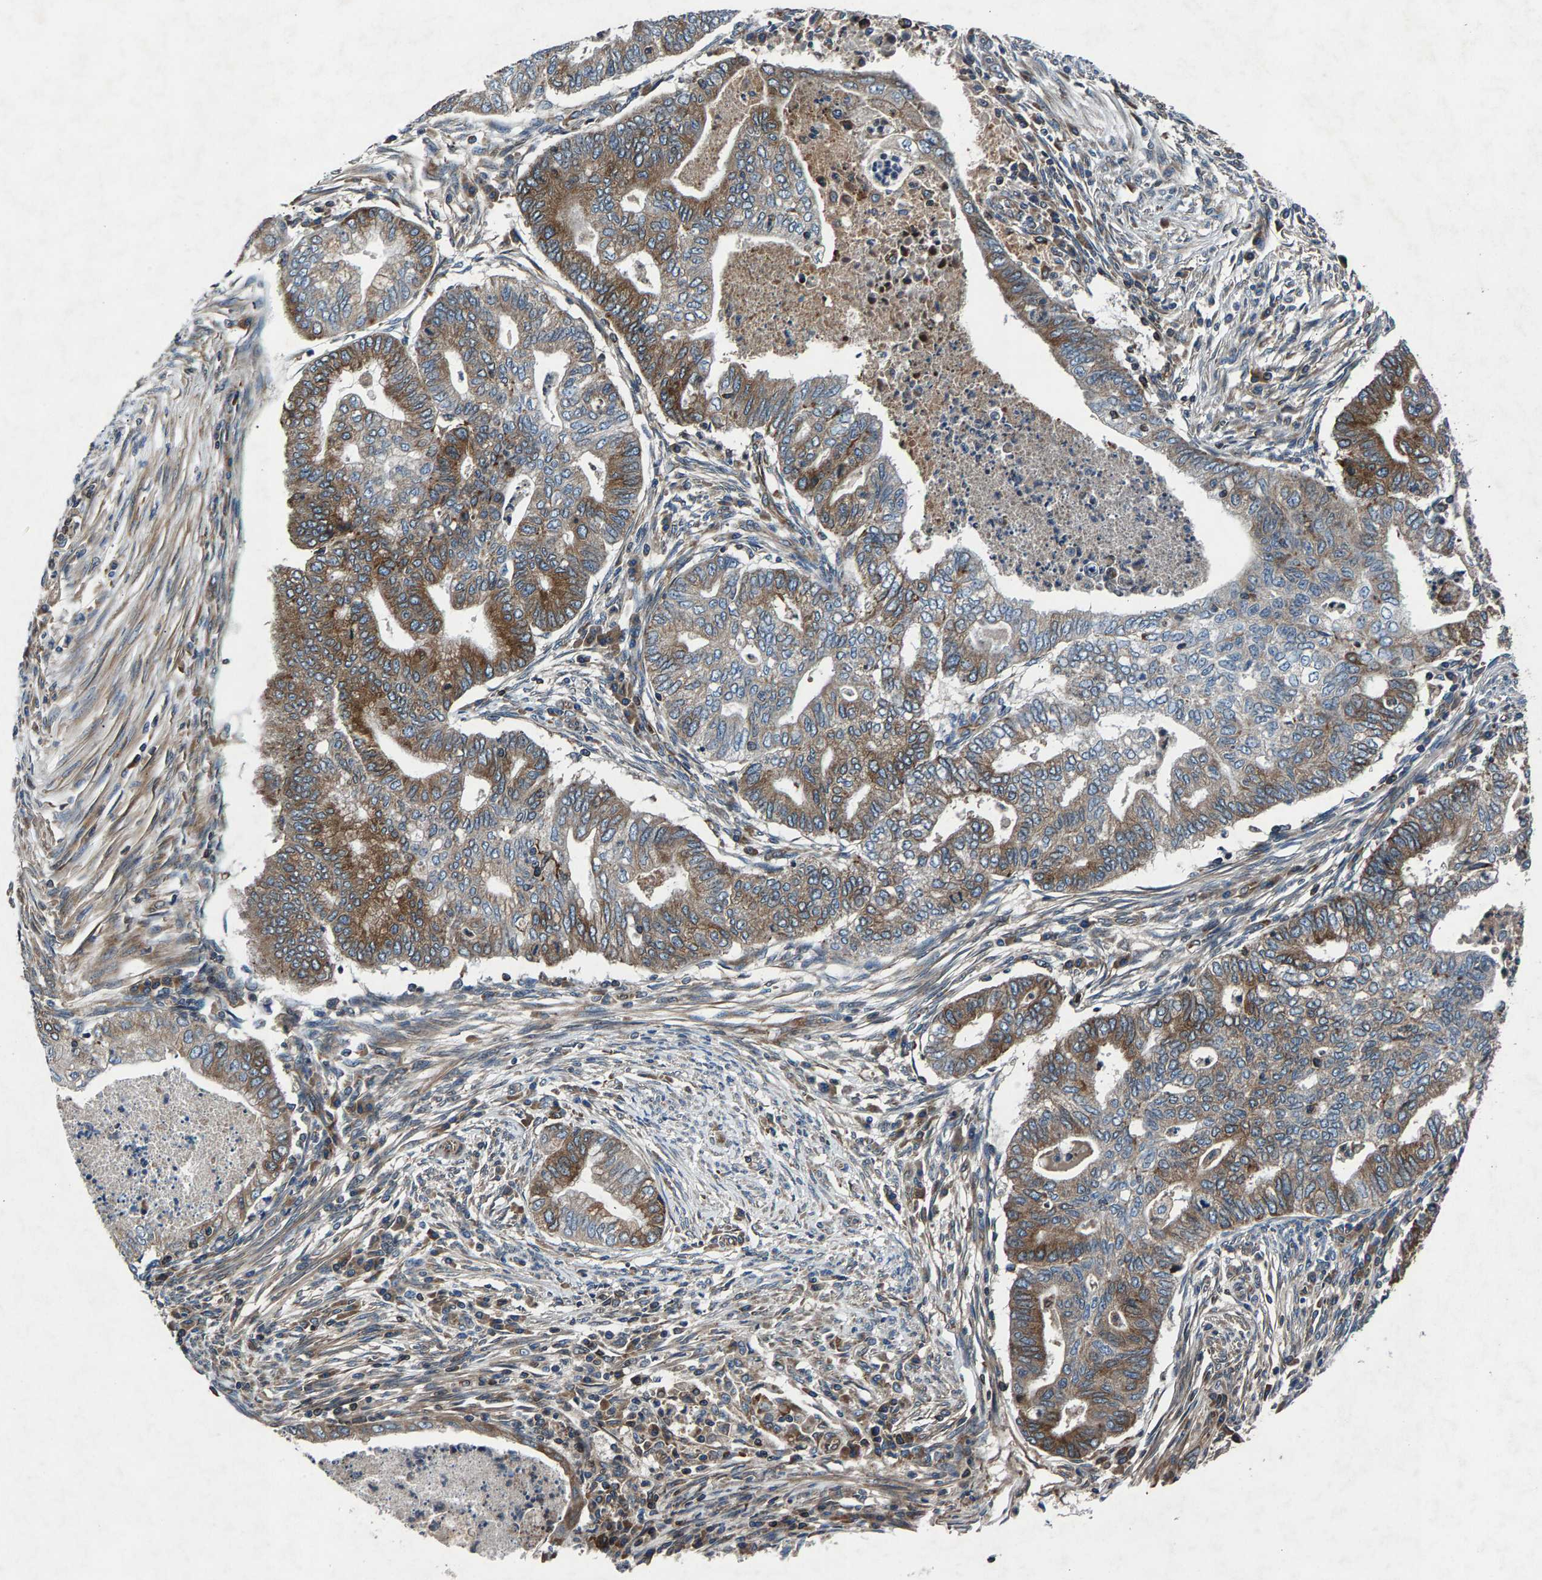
{"staining": {"intensity": "moderate", "quantity": ">75%", "location": "cytoplasmic/membranous"}, "tissue": "endometrial cancer", "cell_type": "Tumor cells", "image_type": "cancer", "snomed": [{"axis": "morphology", "description": "Polyp, NOS"}, {"axis": "morphology", "description": "Adenocarcinoma, NOS"}, {"axis": "morphology", "description": "Adenoma, NOS"}, {"axis": "topography", "description": "Endometrium"}], "caption": "A medium amount of moderate cytoplasmic/membranous expression is appreciated in about >75% of tumor cells in endometrial adenoma tissue.", "gene": "LPCAT1", "patient": {"sex": "female", "age": 79}}